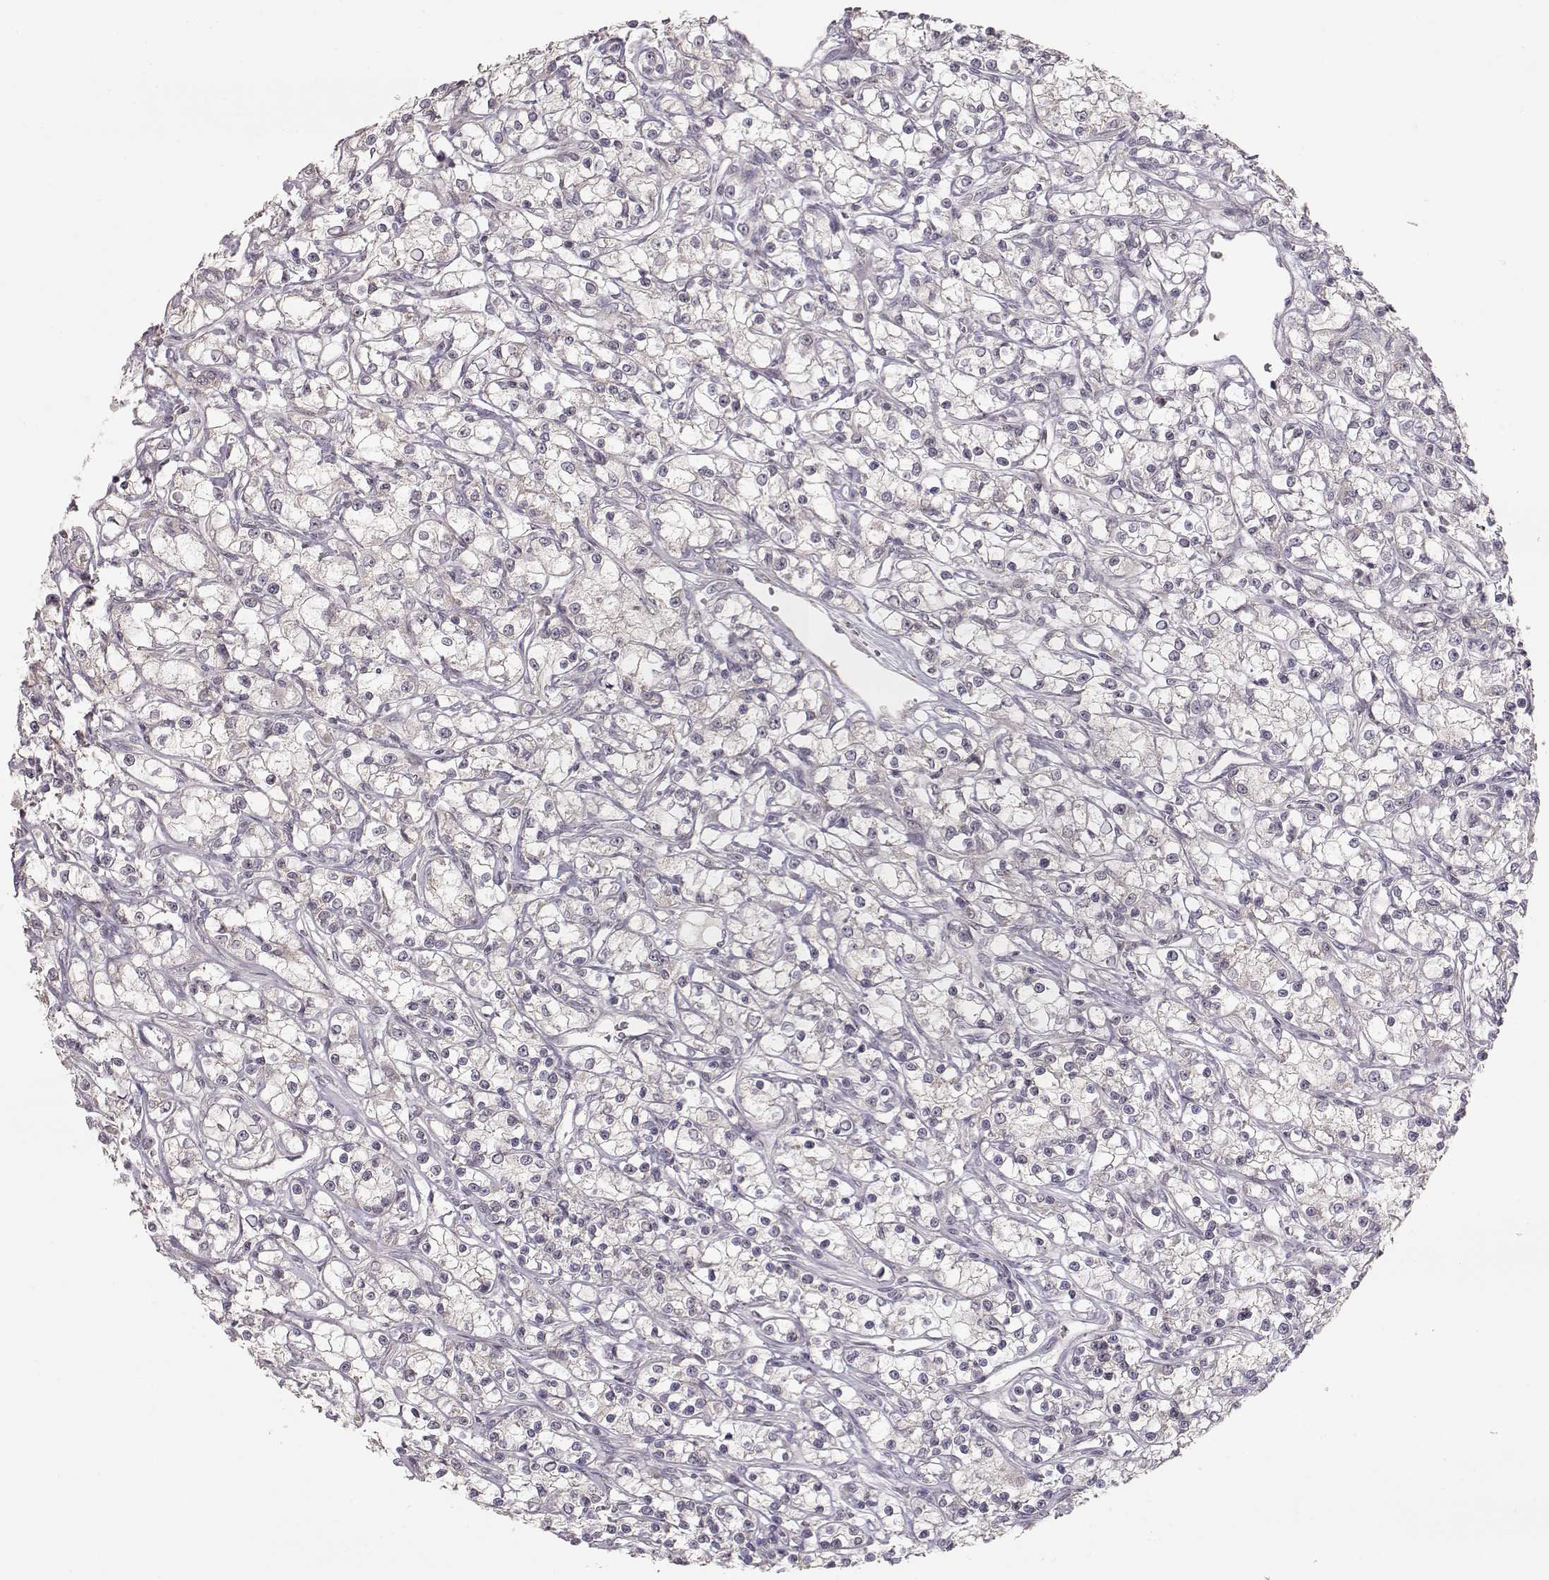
{"staining": {"intensity": "negative", "quantity": "none", "location": "none"}, "tissue": "renal cancer", "cell_type": "Tumor cells", "image_type": "cancer", "snomed": [{"axis": "morphology", "description": "Adenocarcinoma, NOS"}, {"axis": "topography", "description": "Kidney"}], "caption": "Tumor cells show no significant protein positivity in renal adenocarcinoma.", "gene": "PNMT", "patient": {"sex": "female", "age": 59}}